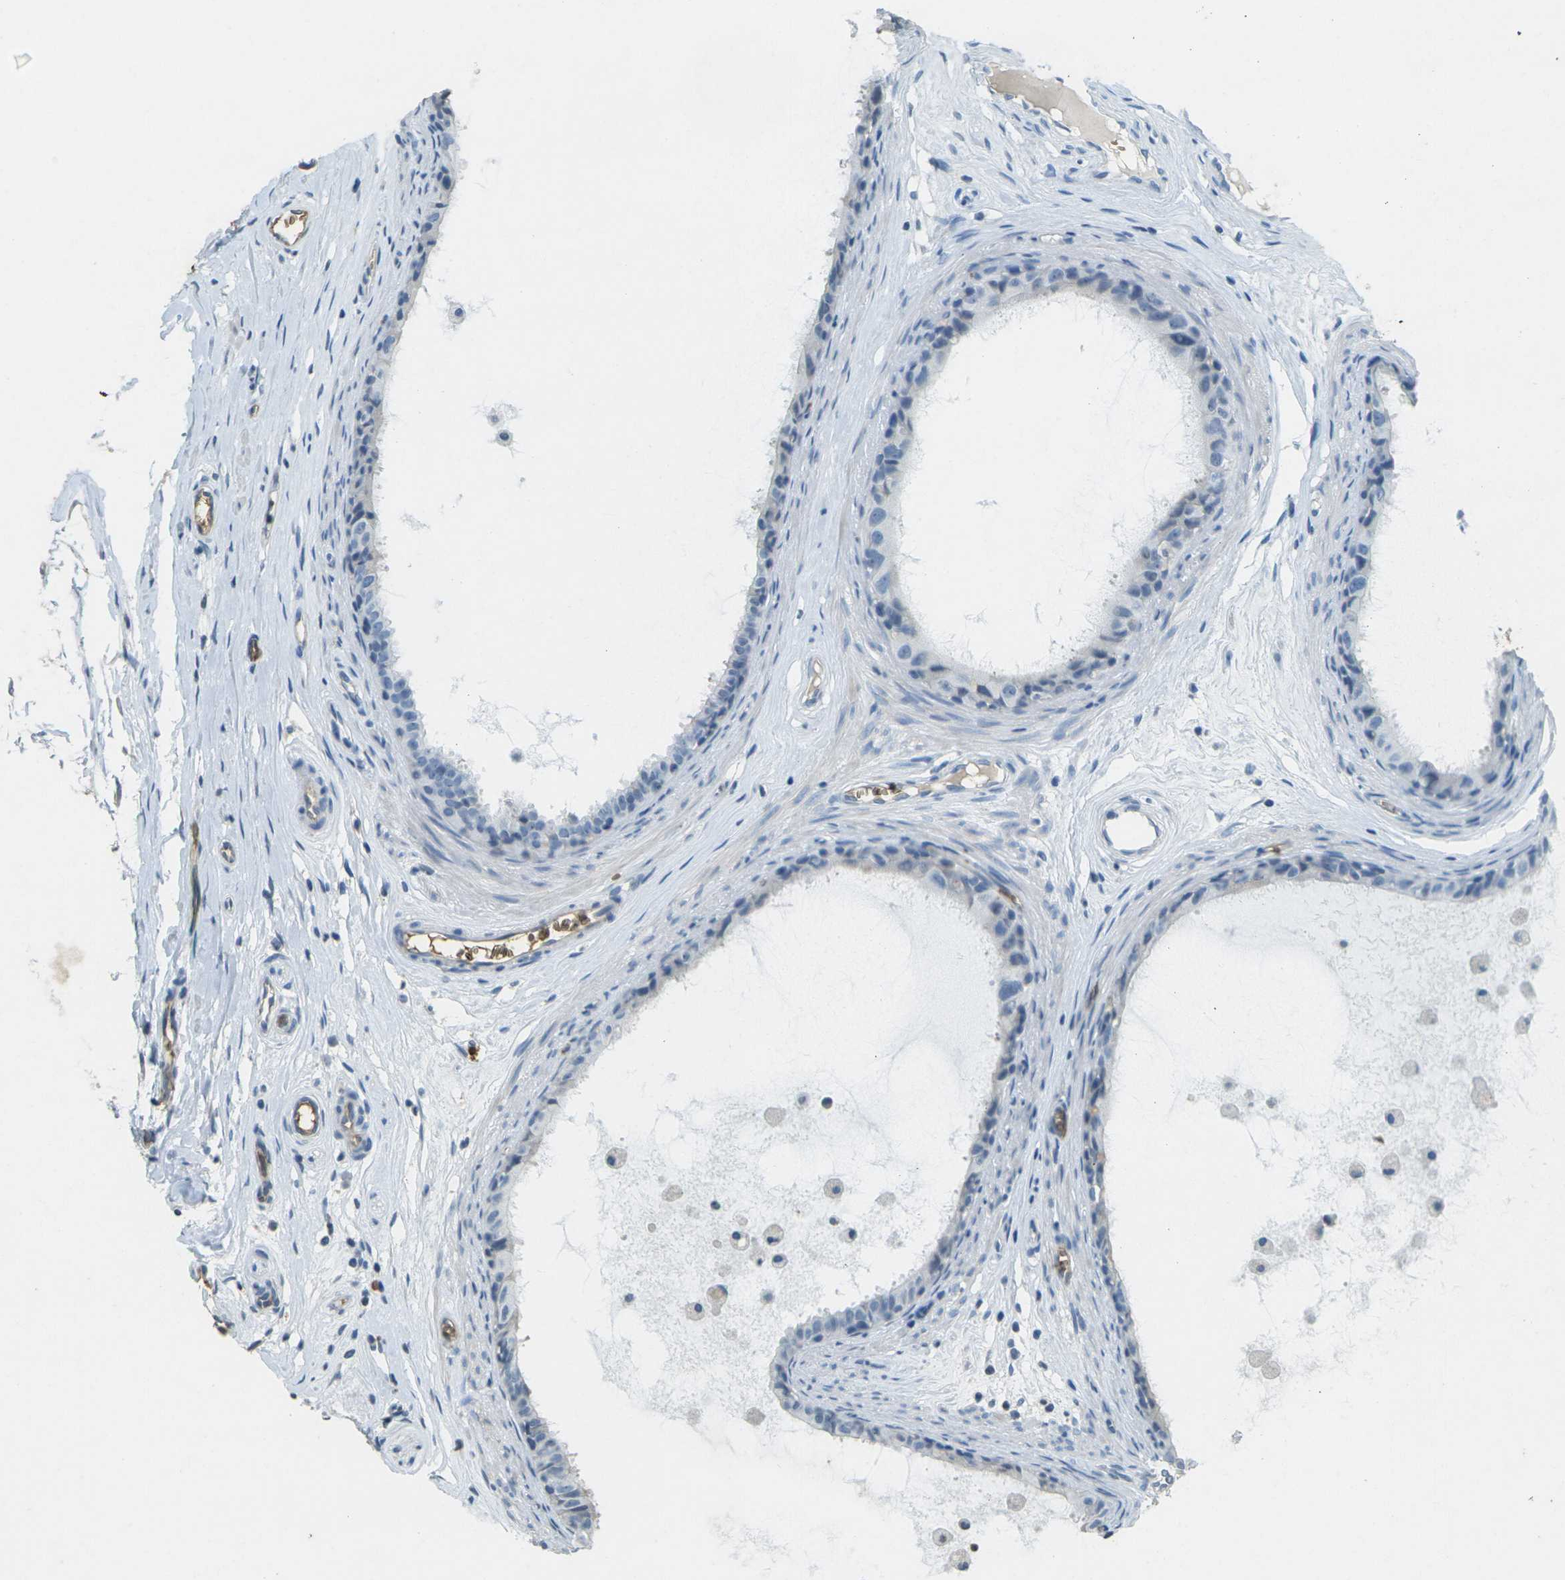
{"staining": {"intensity": "weak", "quantity": "<25%", "location": "cytoplasmic/membranous"}, "tissue": "epididymis", "cell_type": "Glandular cells", "image_type": "normal", "snomed": [{"axis": "morphology", "description": "Normal tissue, NOS"}, {"axis": "morphology", "description": "Inflammation, NOS"}, {"axis": "topography", "description": "Epididymis"}], "caption": "Human epididymis stained for a protein using IHC demonstrates no positivity in glandular cells.", "gene": "HBB", "patient": {"sex": "male", "age": 85}}